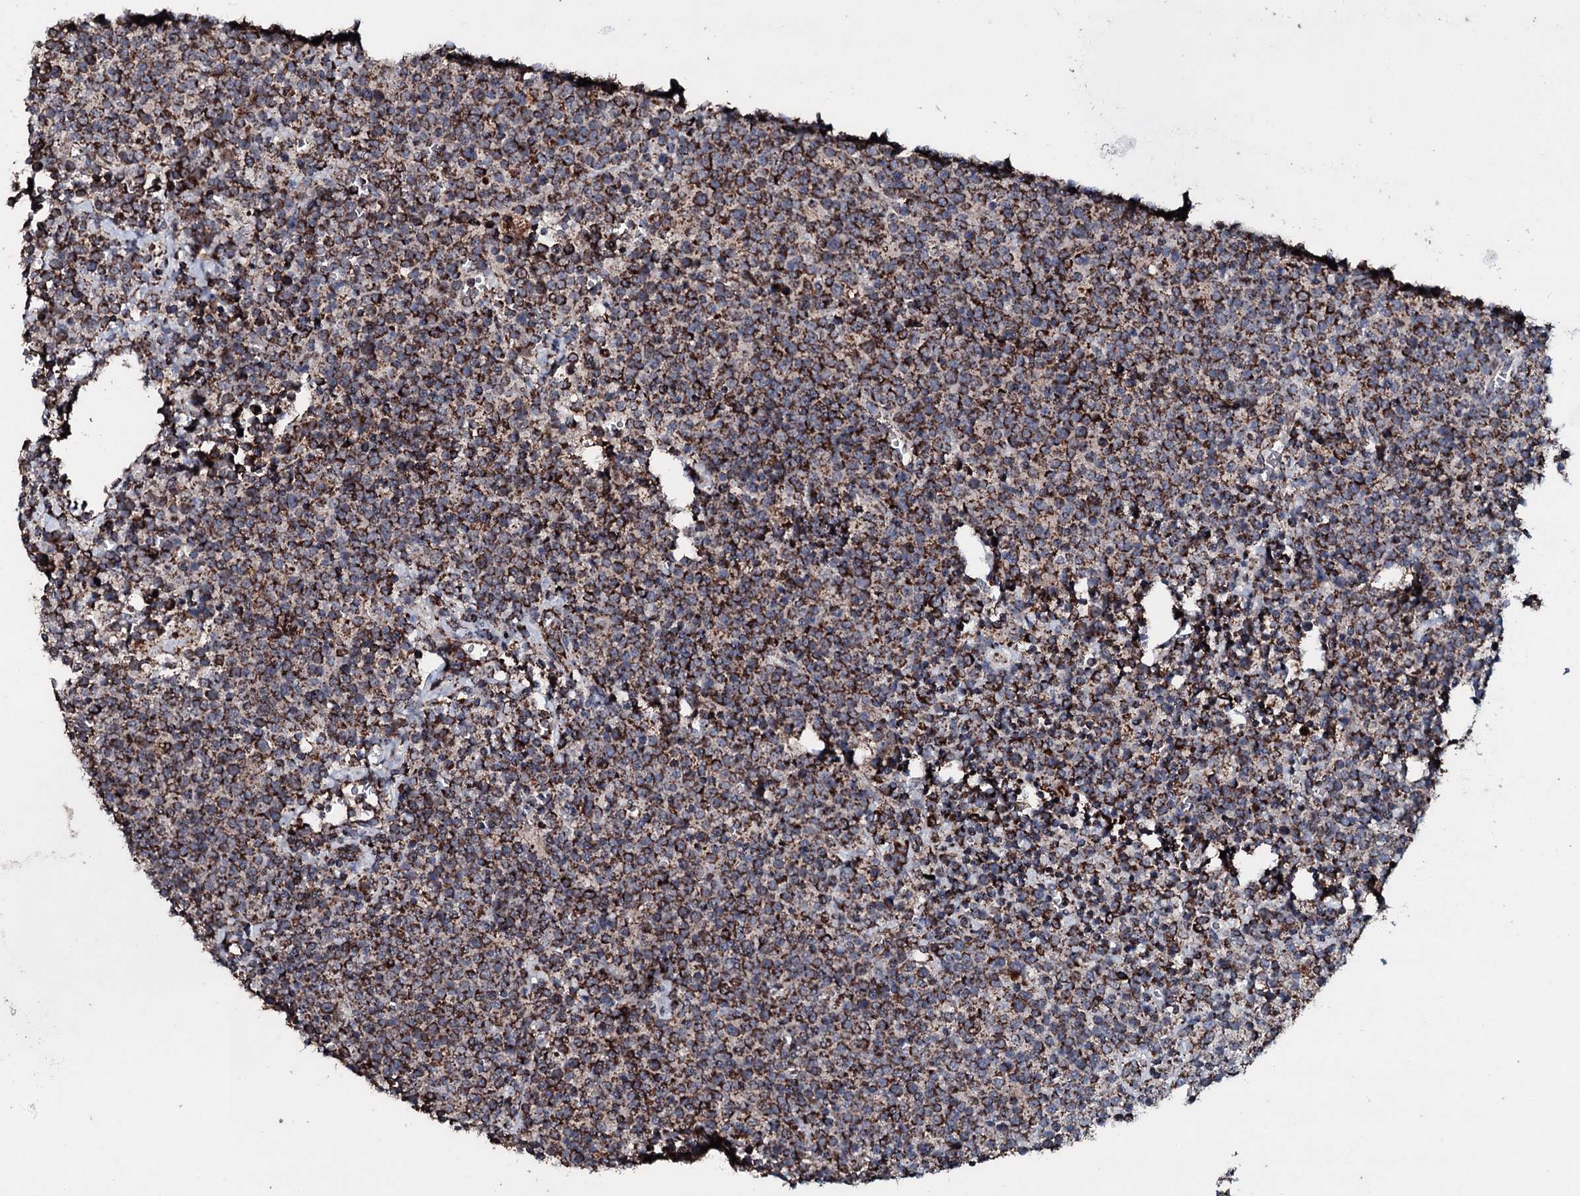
{"staining": {"intensity": "strong", "quantity": ">75%", "location": "cytoplasmic/membranous"}, "tissue": "lymphoma", "cell_type": "Tumor cells", "image_type": "cancer", "snomed": [{"axis": "morphology", "description": "Malignant lymphoma, non-Hodgkin's type, High grade"}, {"axis": "topography", "description": "Lymph node"}], "caption": "Immunohistochemistry (IHC) micrograph of neoplastic tissue: malignant lymphoma, non-Hodgkin's type (high-grade) stained using IHC demonstrates high levels of strong protein expression localized specifically in the cytoplasmic/membranous of tumor cells, appearing as a cytoplasmic/membranous brown color.", "gene": "DYNC2I2", "patient": {"sex": "male", "age": 61}}